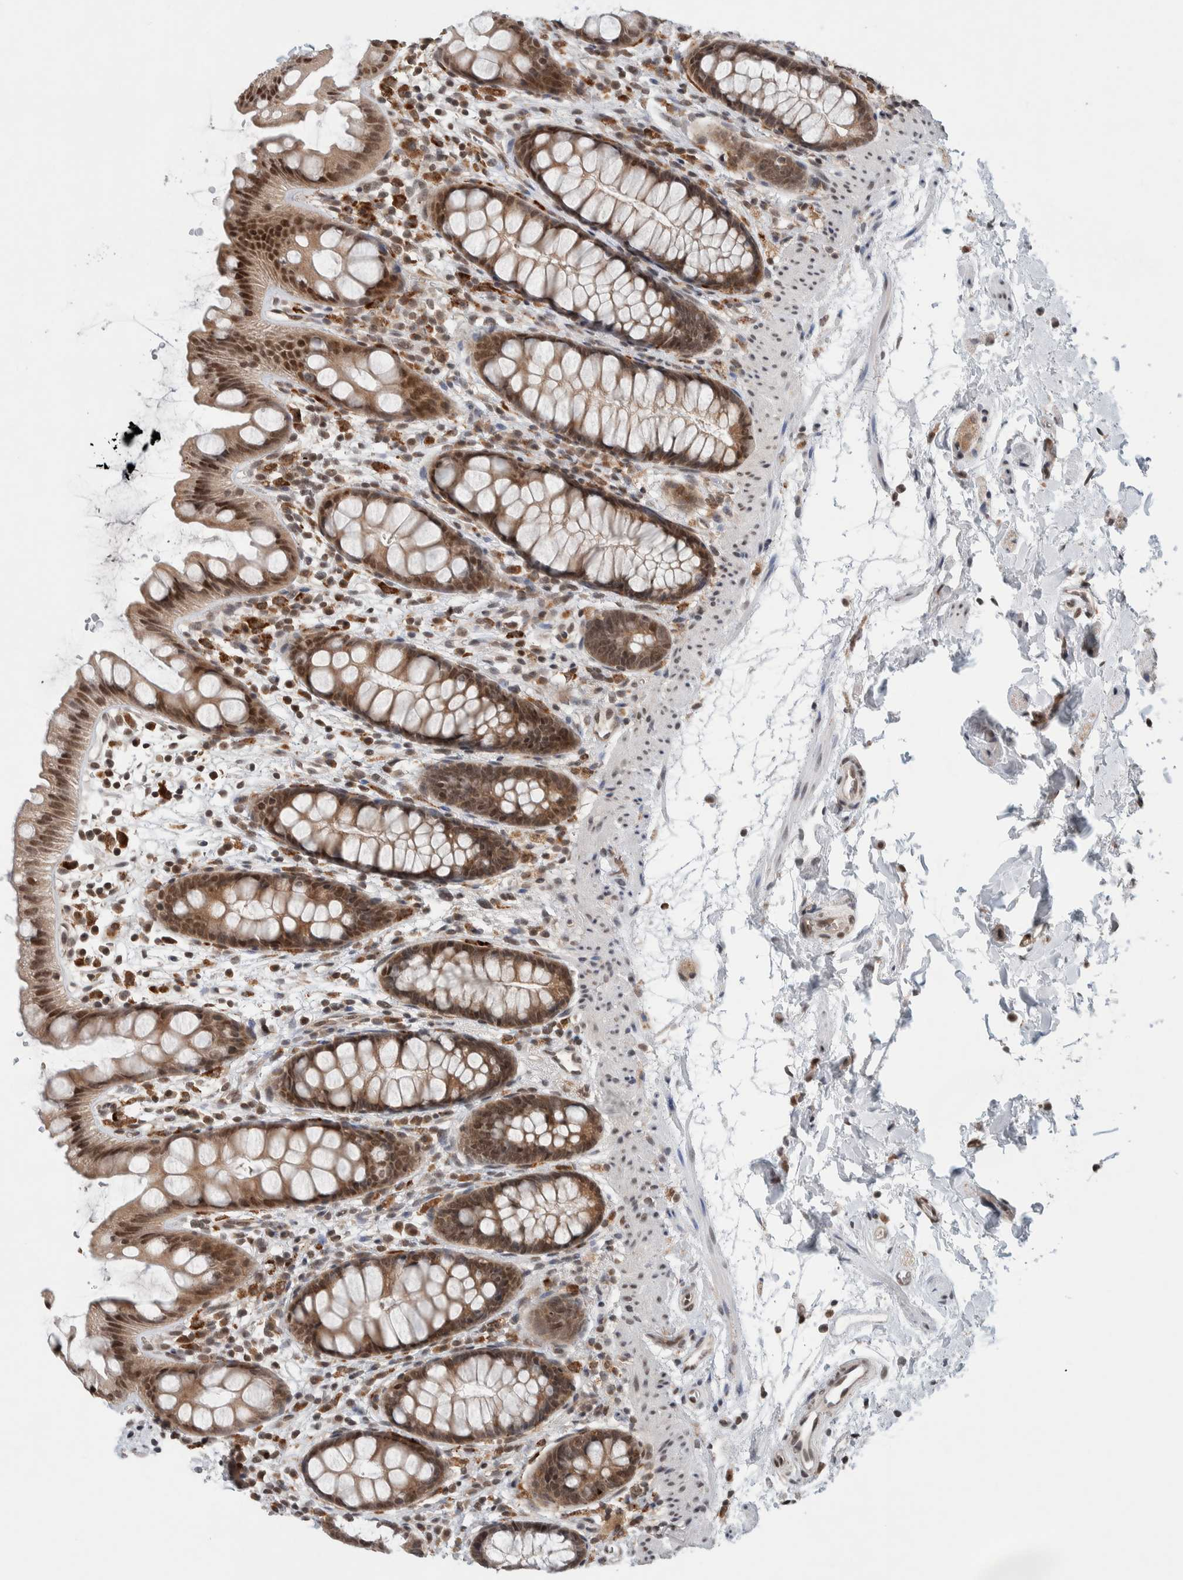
{"staining": {"intensity": "moderate", "quantity": ">75%", "location": "cytoplasmic/membranous,nuclear"}, "tissue": "rectum", "cell_type": "Glandular cells", "image_type": "normal", "snomed": [{"axis": "morphology", "description": "Normal tissue, NOS"}, {"axis": "topography", "description": "Rectum"}], "caption": "Benign rectum shows moderate cytoplasmic/membranous,nuclear staining in approximately >75% of glandular cells, visualized by immunohistochemistry.", "gene": "KCNK1", "patient": {"sex": "female", "age": 65}}